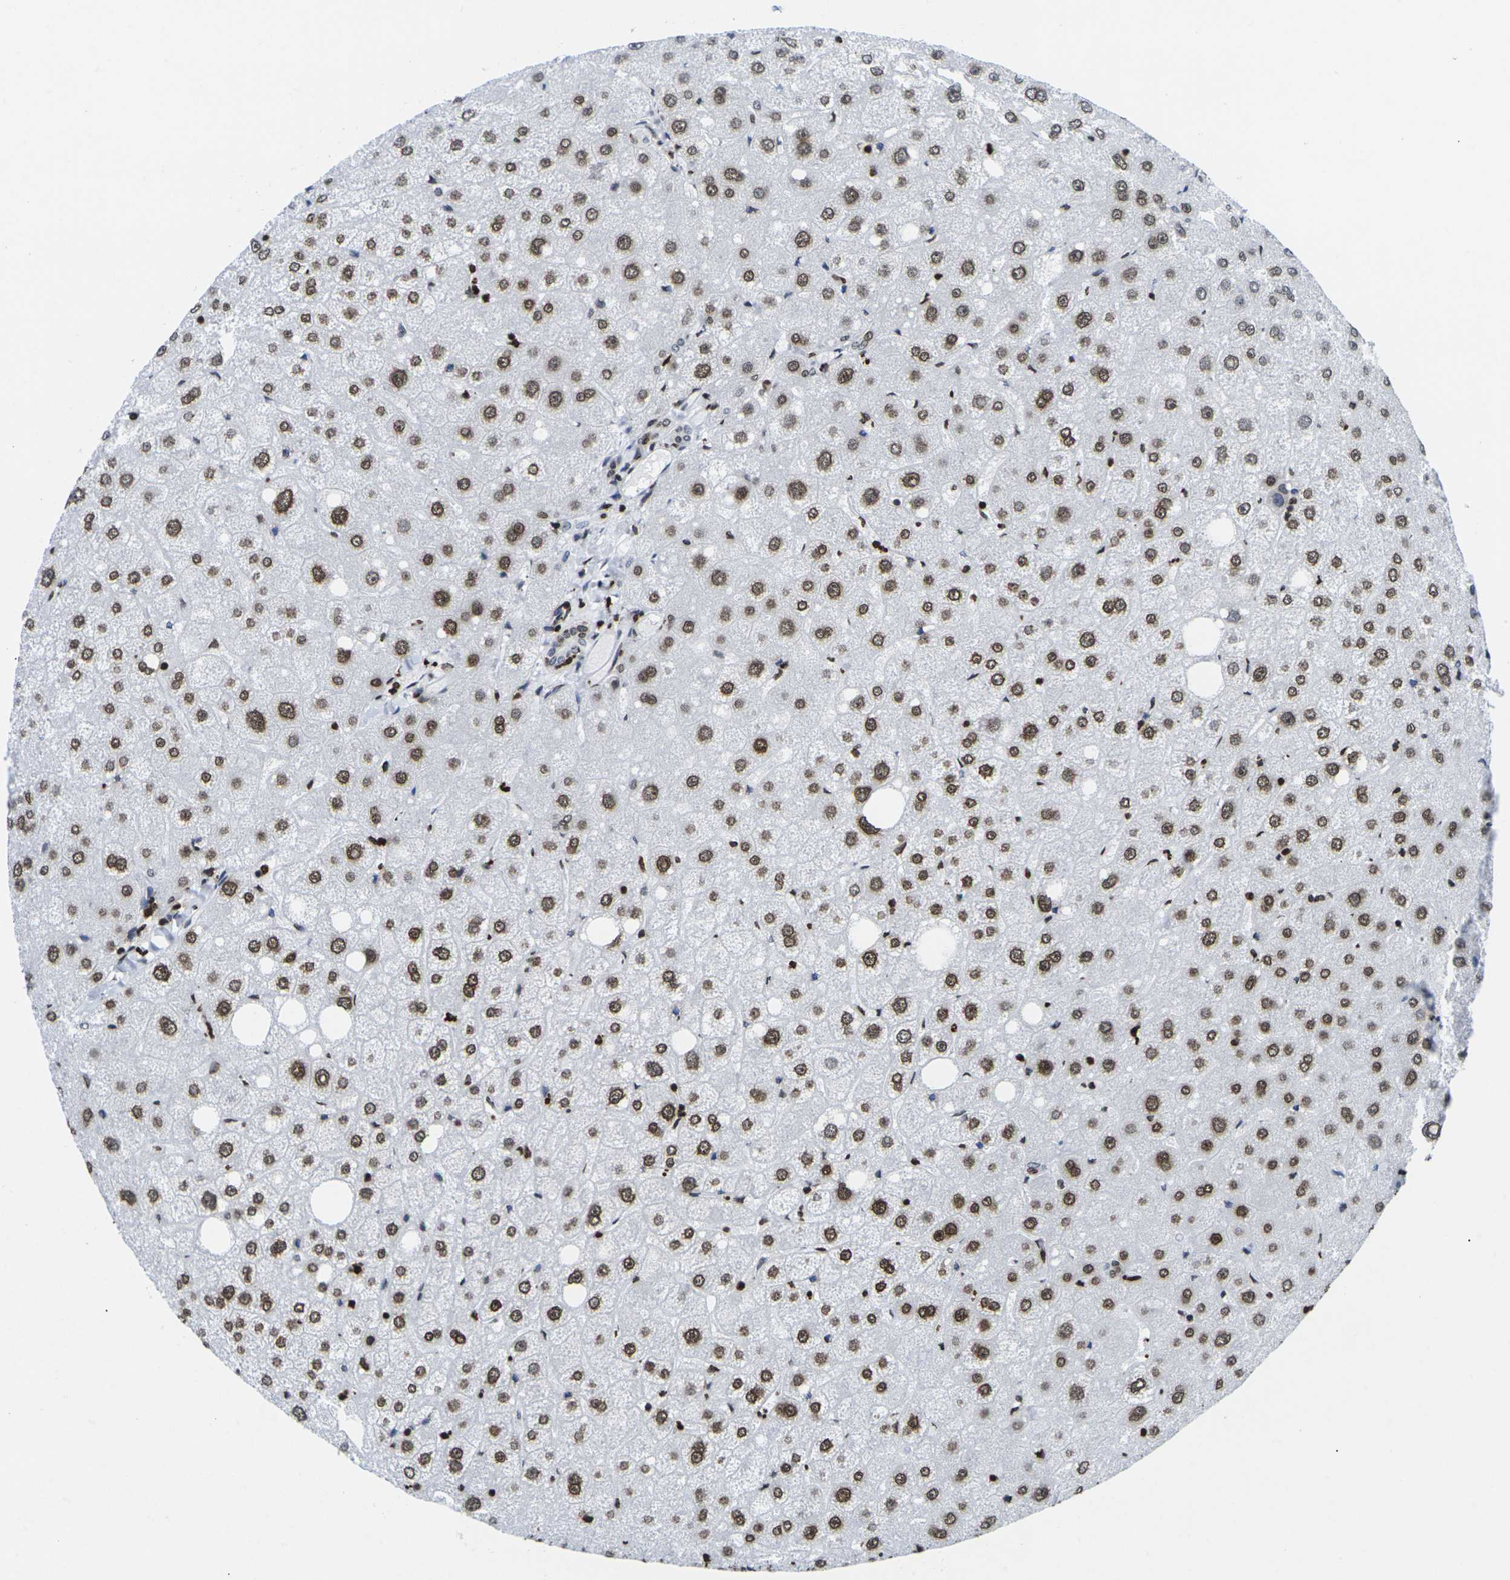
{"staining": {"intensity": "weak", "quantity": "25%-75%", "location": "nuclear"}, "tissue": "liver", "cell_type": "Cholangiocytes", "image_type": "normal", "snomed": [{"axis": "morphology", "description": "Normal tissue, NOS"}, {"axis": "topography", "description": "Liver"}], "caption": "Protein analysis of normal liver reveals weak nuclear positivity in approximately 25%-75% of cholangiocytes.", "gene": "H2AC21", "patient": {"sex": "male", "age": 73}}